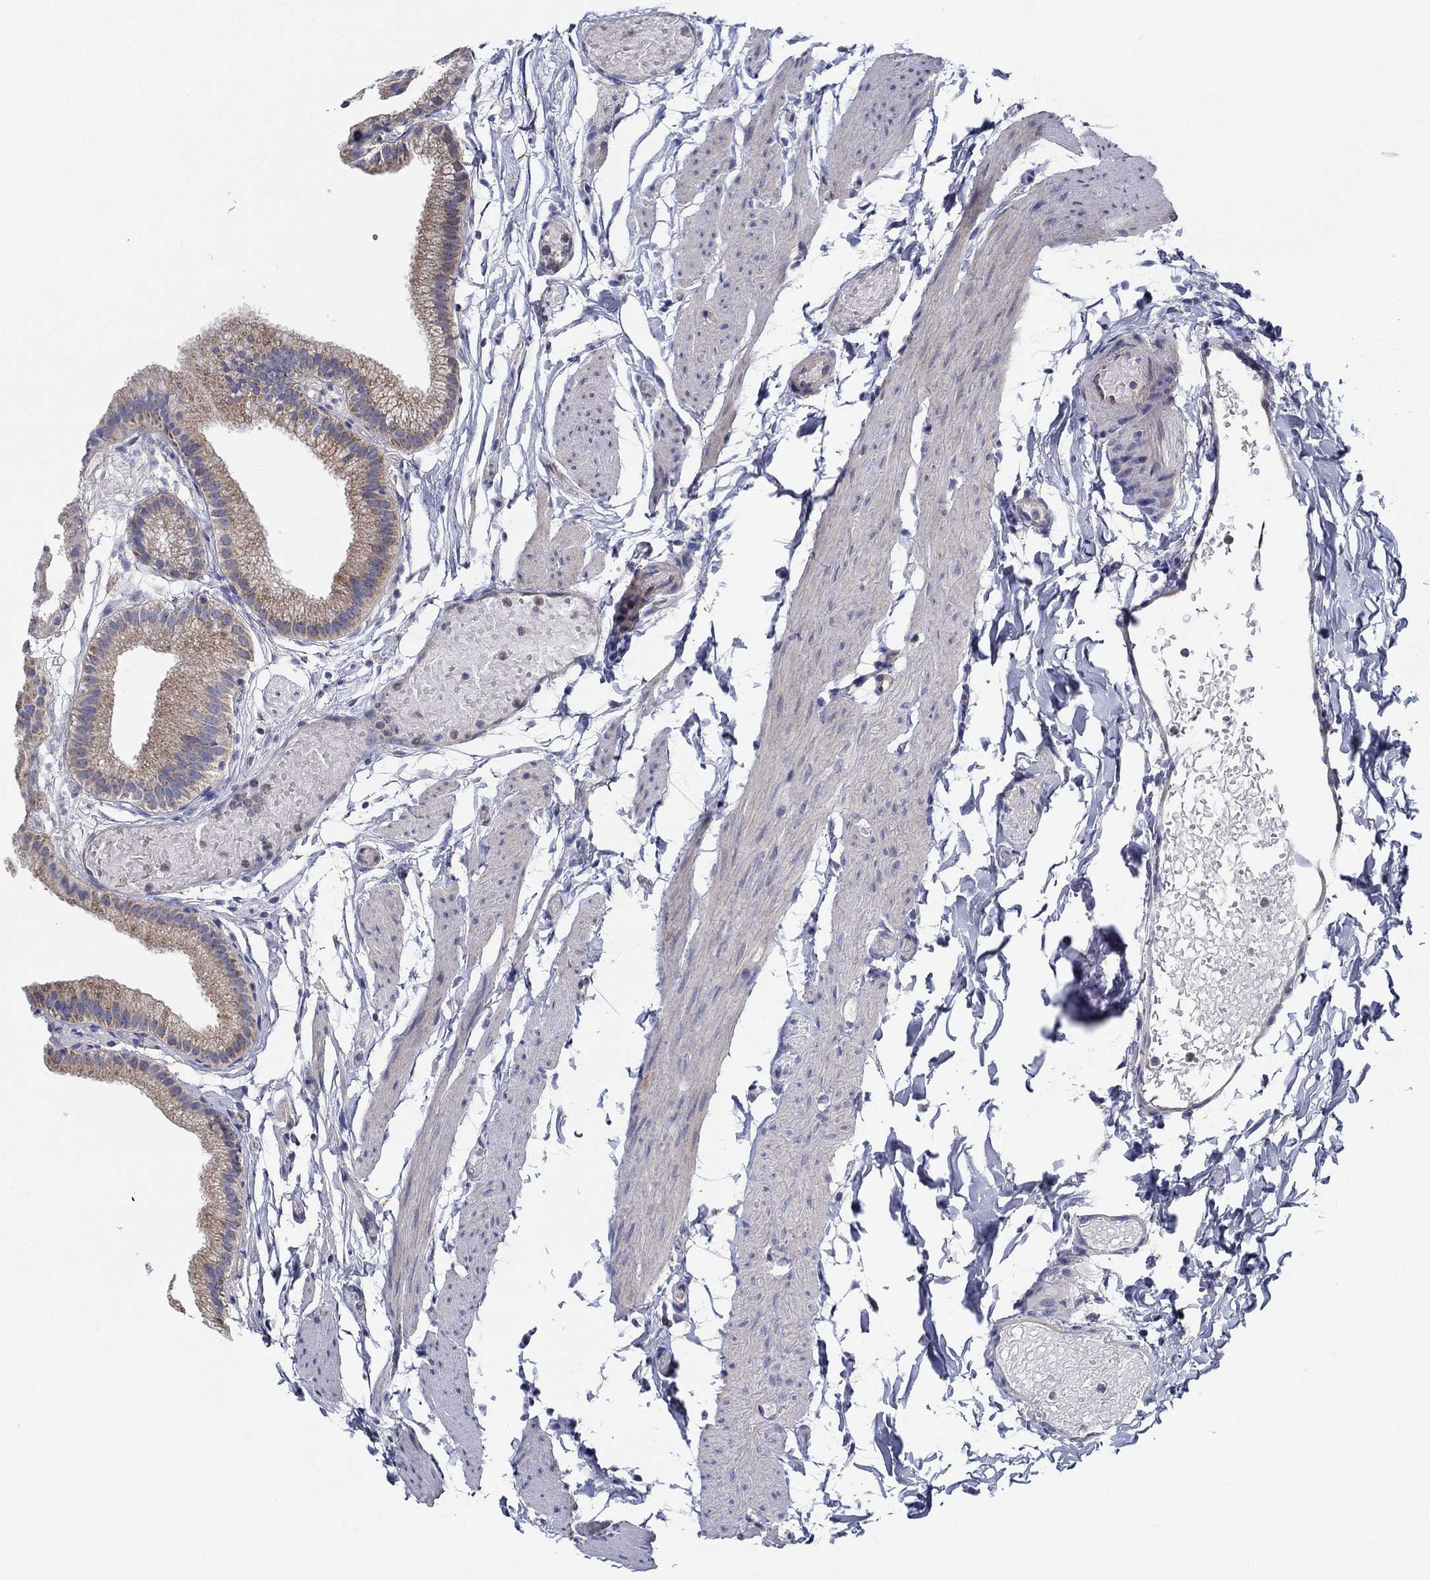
{"staining": {"intensity": "weak", "quantity": ">75%", "location": "cytoplasmic/membranous"}, "tissue": "gallbladder", "cell_type": "Glandular cells", "image_type": "normal", "snomed": [{"axis": "morphology", "description": "Normal tissue, NOS"}, {"axis": "topography", "description": "Gallbladder"}], "caption": "High-power microscopy captured an IHC image of unremarkable gallbladder, revealing weak cytoplasmic/membranous positivity in approximately >75% of glandular cells. The staining was performed using DAB (3,3'-diaminobenzidine) to visualize the protein expression in brown, while the nuclei were stained in blue with hematoxylin (Magnification: 20x).", "gene": "CFAP61", "patient": {"sex": "female", "age": 45}}